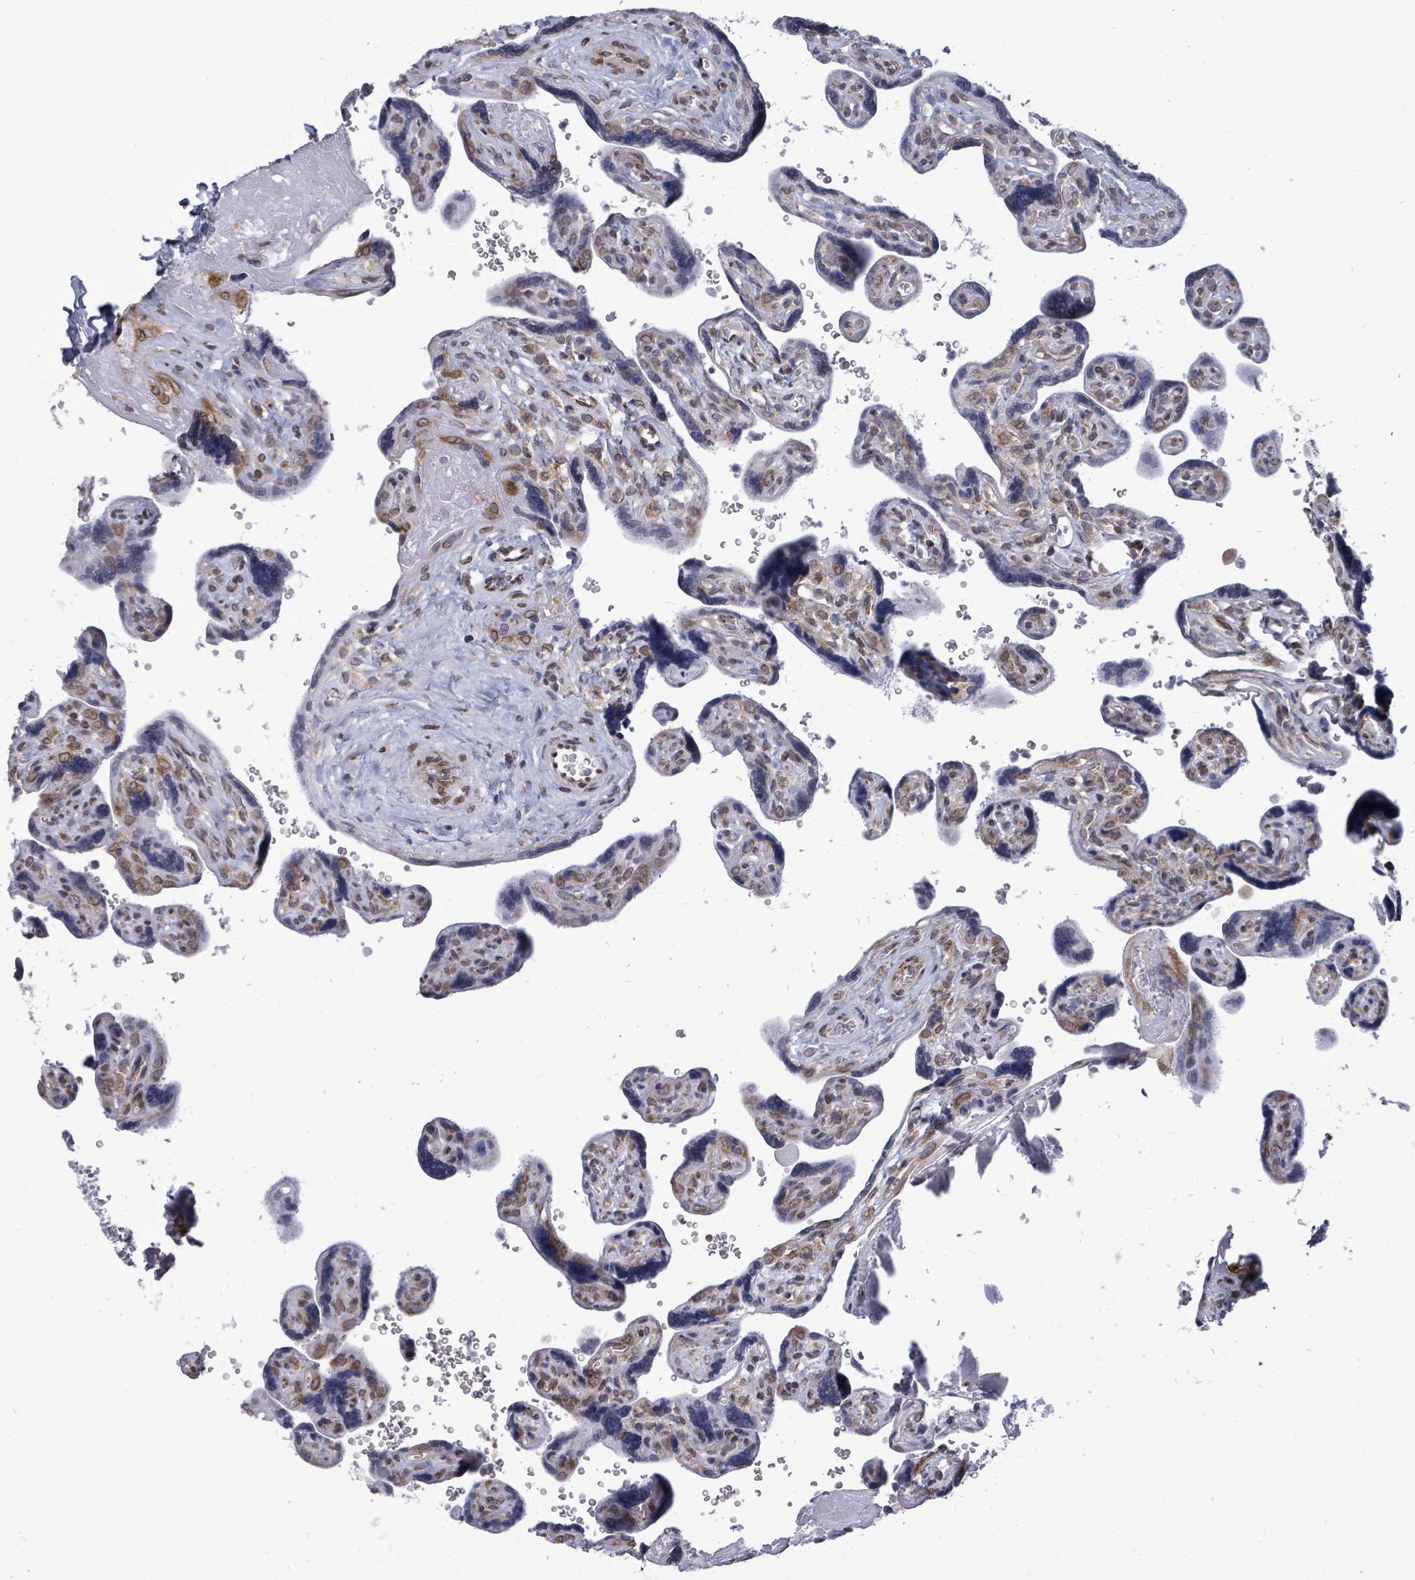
{"staining": {"intensity": "moderate", "quantity": ">75%", "location": "cytoplasmic/membranous,nuclear"}, "tissue": "placenta", "cell_type": "Decidual cells", "image_type": "normal", "snomed": [{"axis": "morphology", "description": "Normal tissue, NOS"}, {"axis": "topography", "description": "Placenta"}], "caption": "Placenta stained with DAB IHC demonstrates medium levels of moderate cytoplasmic/membranous,nuclear positivity in approximately >75% of decidual cells. Nuclei are stained in blue.", "gene": "ARFGAP1", "patient": {"sex": "female", "age": 39}}